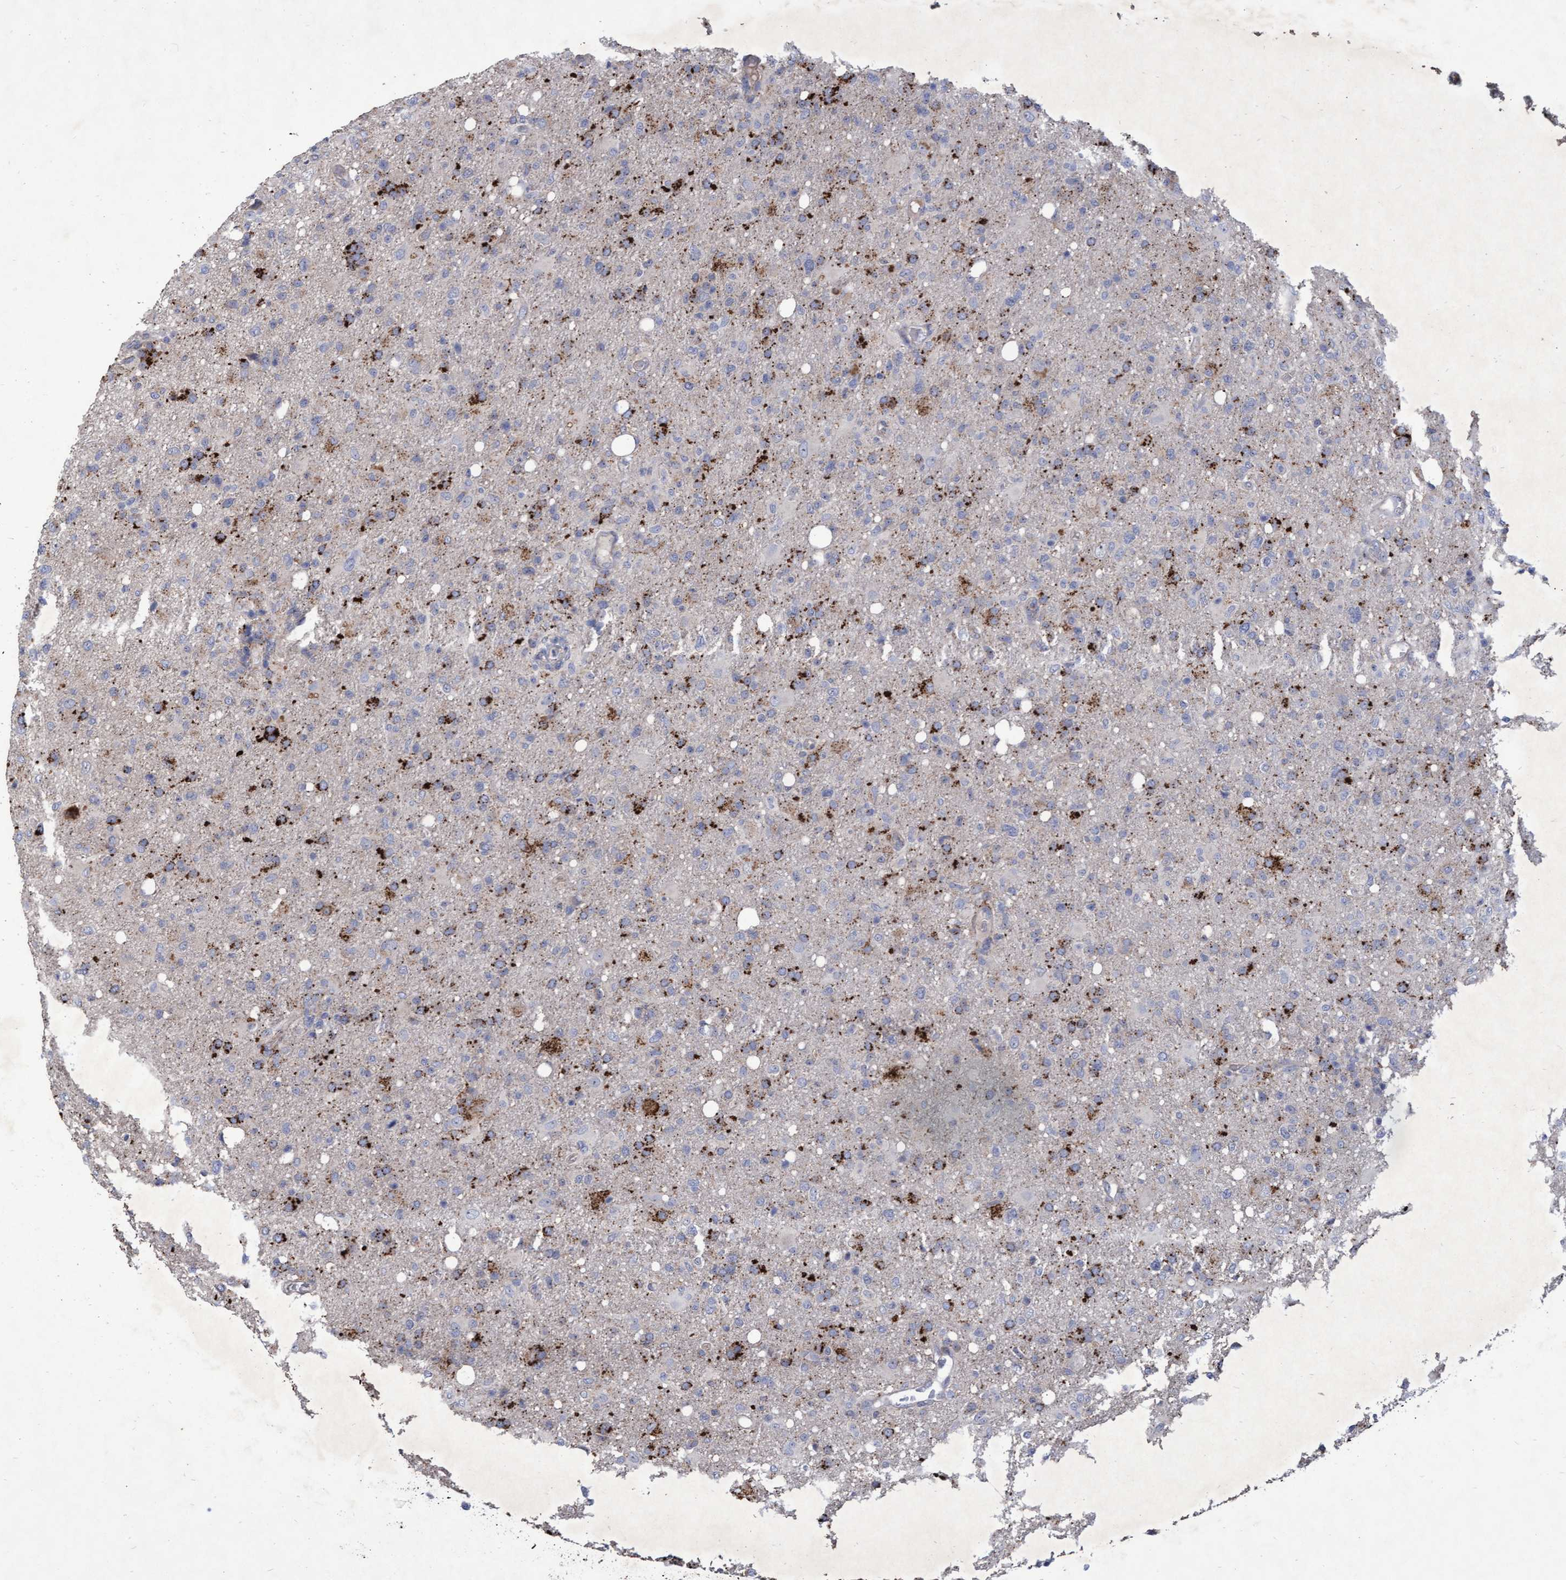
{"staining": {"intensity": "moderate", "quantity": "<25%", "location": "cytoplasmic/membranous"}, "tissue": "glioma", "cell_type": "Tumor cells", "image_type": "cancer", "snomed": [{"axis": "morphology", "description": "Glioma, malignant, High grade"}, {"axis": "topography", "description": "Brain"}], "caption": "Immunohistochemistry (IHC) staining of glioma, which exhibits low levels of moderate cytoplasmic/membranous positivity in about <25% of tumor cells indicating moderate cytoplasmic/membranous protein positivity. The staining was performed using DAB (brown) for protein detection and nuclei were counterstained in hematoxylin (blue).", "gene": "ABCF2", "patient": {"sex": "female", "age": 57}}